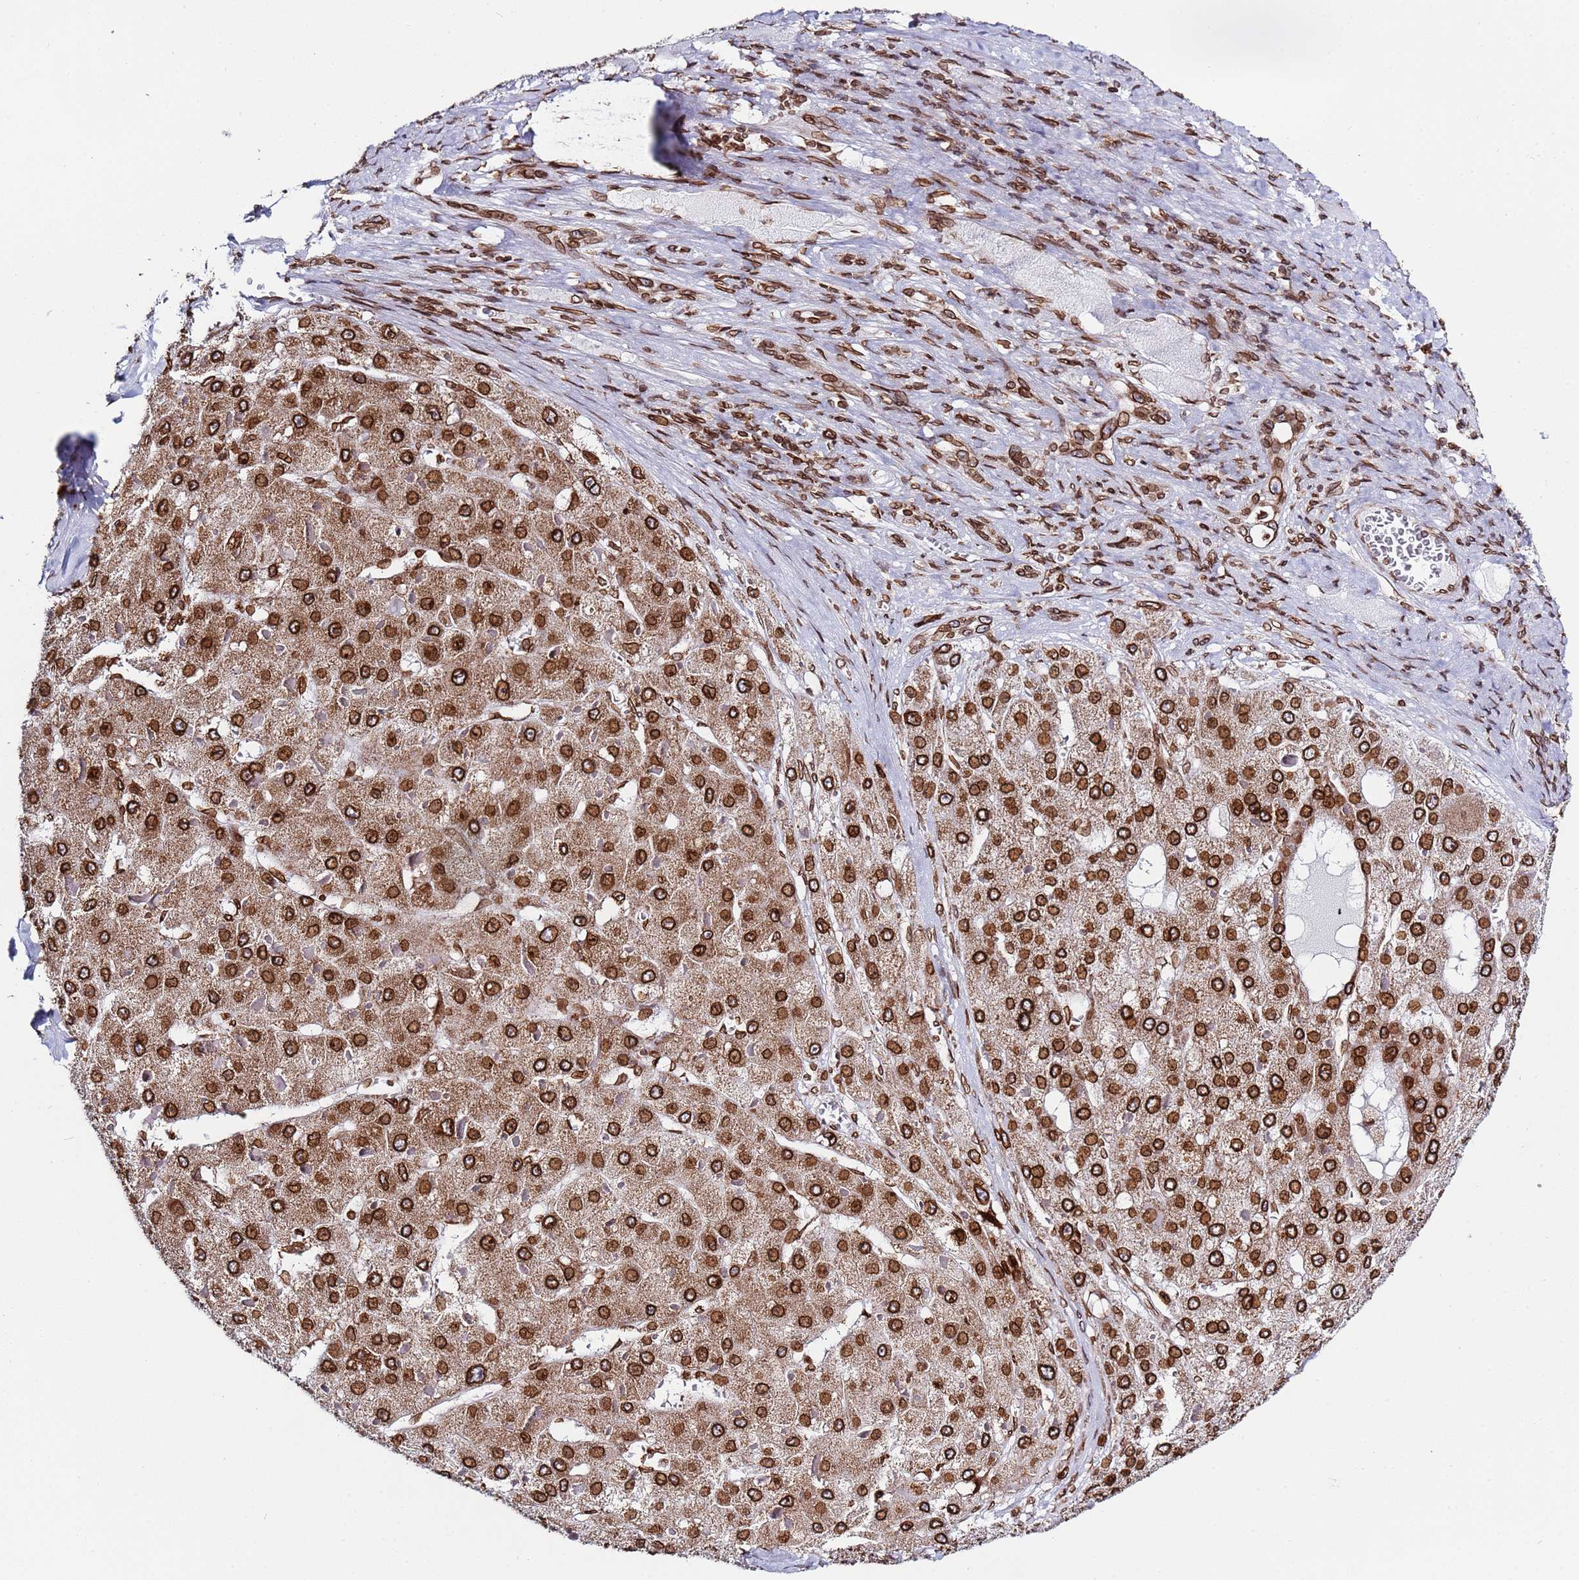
{"staining": {"intensity": "strong", "quantity": ">75%", "location": "cytoplasmic/membranous,nuclear"}, "tissue": "liver cancer", "cell_type": "Tumor cells", "image_type": "cancer", "snomed": [{"axis": "morphology", "description": "Carcinoma, Hepatocellular, NOS"}, {"axis": "topography", "description": "Liver"}], "caption": "This histopathology image demonstrates hepatocellular carcinoma (liver) stained with IHC to label a protein in brown. The cytoplasmic/membranous and nuclear of tumor cells show strong positivity for the protein. Nuclei are counter-stained blue.", "gene": "TOR1AIP1", "patient": {"sex": "female", "age": 73}}